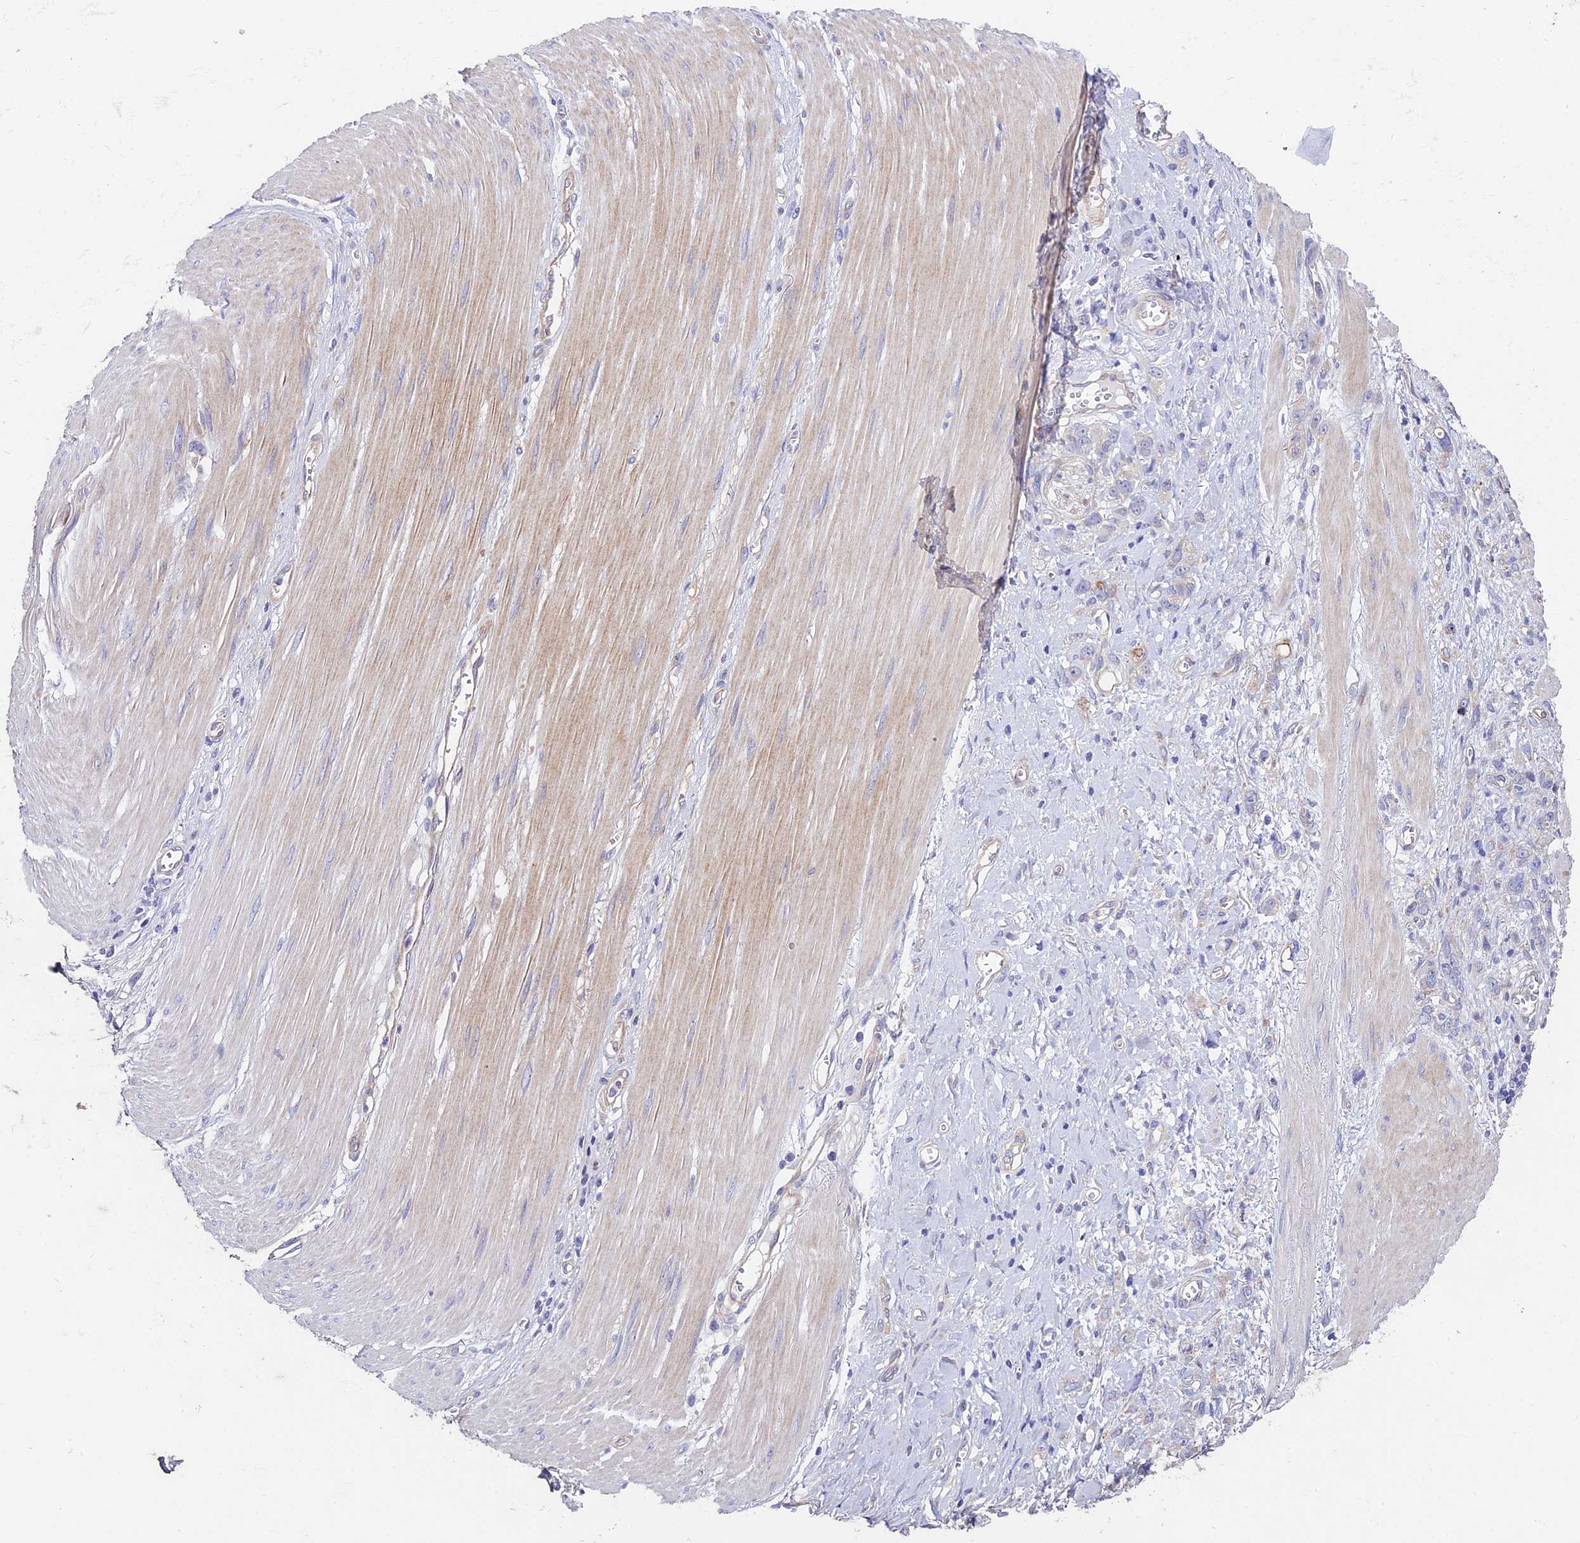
{"staining": {"intensity": "negative", "quantity": "none", "location": "none"}, "tissue": "stomach cancer", "cell_type": "Tumor cells", "image_type": "cancer", "snomed": [{"axis": "morphology", "description": "Adenocarcinoma, NOS"}, {"axis": "topography", "description": "Stomach"}], "caption": "Immunohistochemistry histopathology image of human stomach cancer (adenocarcinoma) stained for a protein (brown), which reveals no expression in tumor cells.", "gene": "QRFP", "patient": {"sex": "female", "age": 76}}